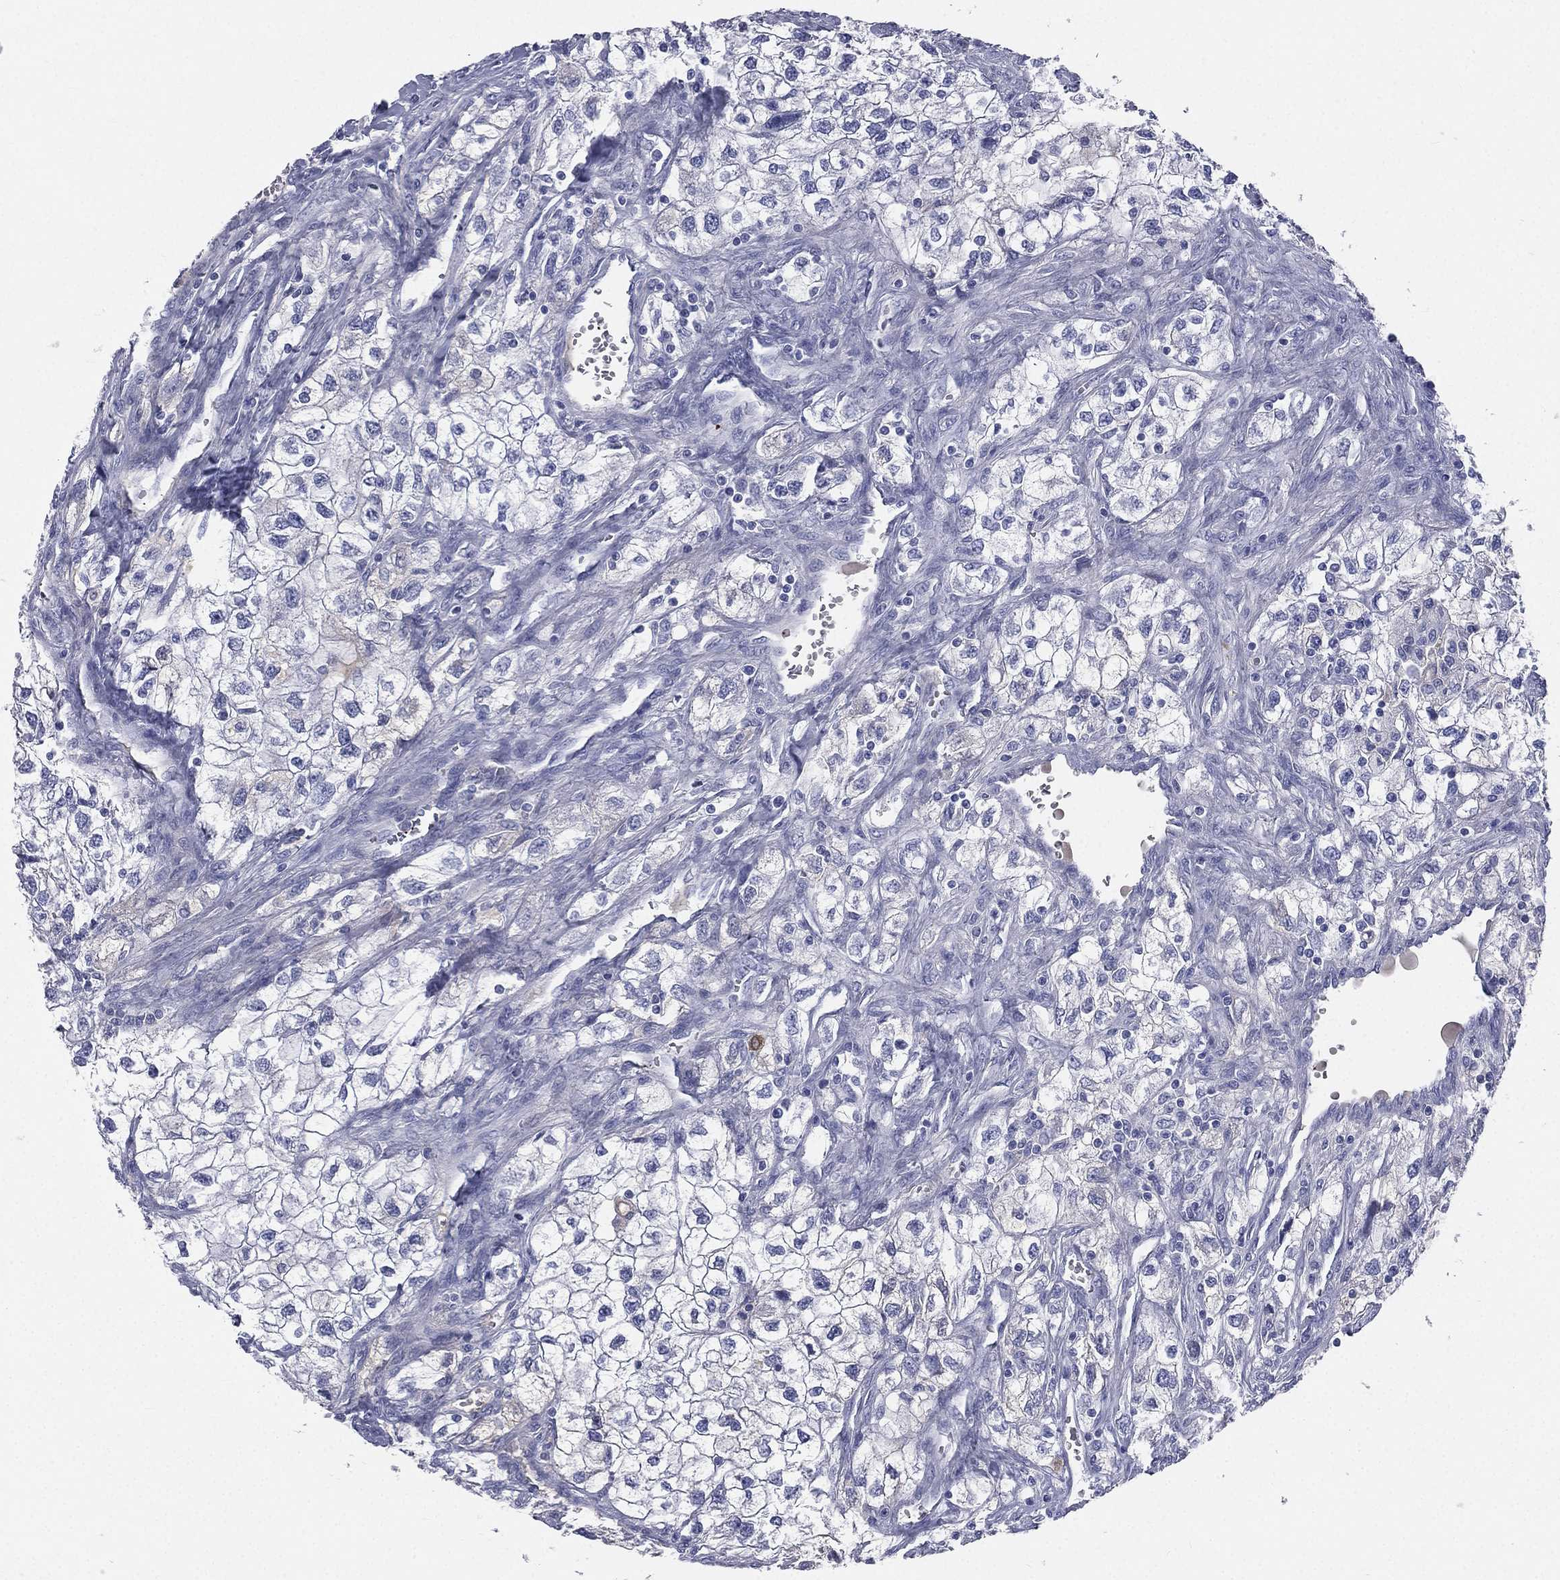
{"staining": {"intensity": "negative", "quantity": "none", "location": "none"}, "tissue": "renal cancer", "cell_type": "Tumor cells", "image_type": "cancer", "snomed": [{"axis": "morphology", "description": "Adenocarcinoma, NOS"}, {"axis": "topography", "description": "Kidney"}], "caption": "The immunohistochemistry micrograph has no significant positivity in tumor cells of renal cancer (adenocarcinoma) tissue.", "gene": "HP", "patient": {"sex": "male", "age": 59}}